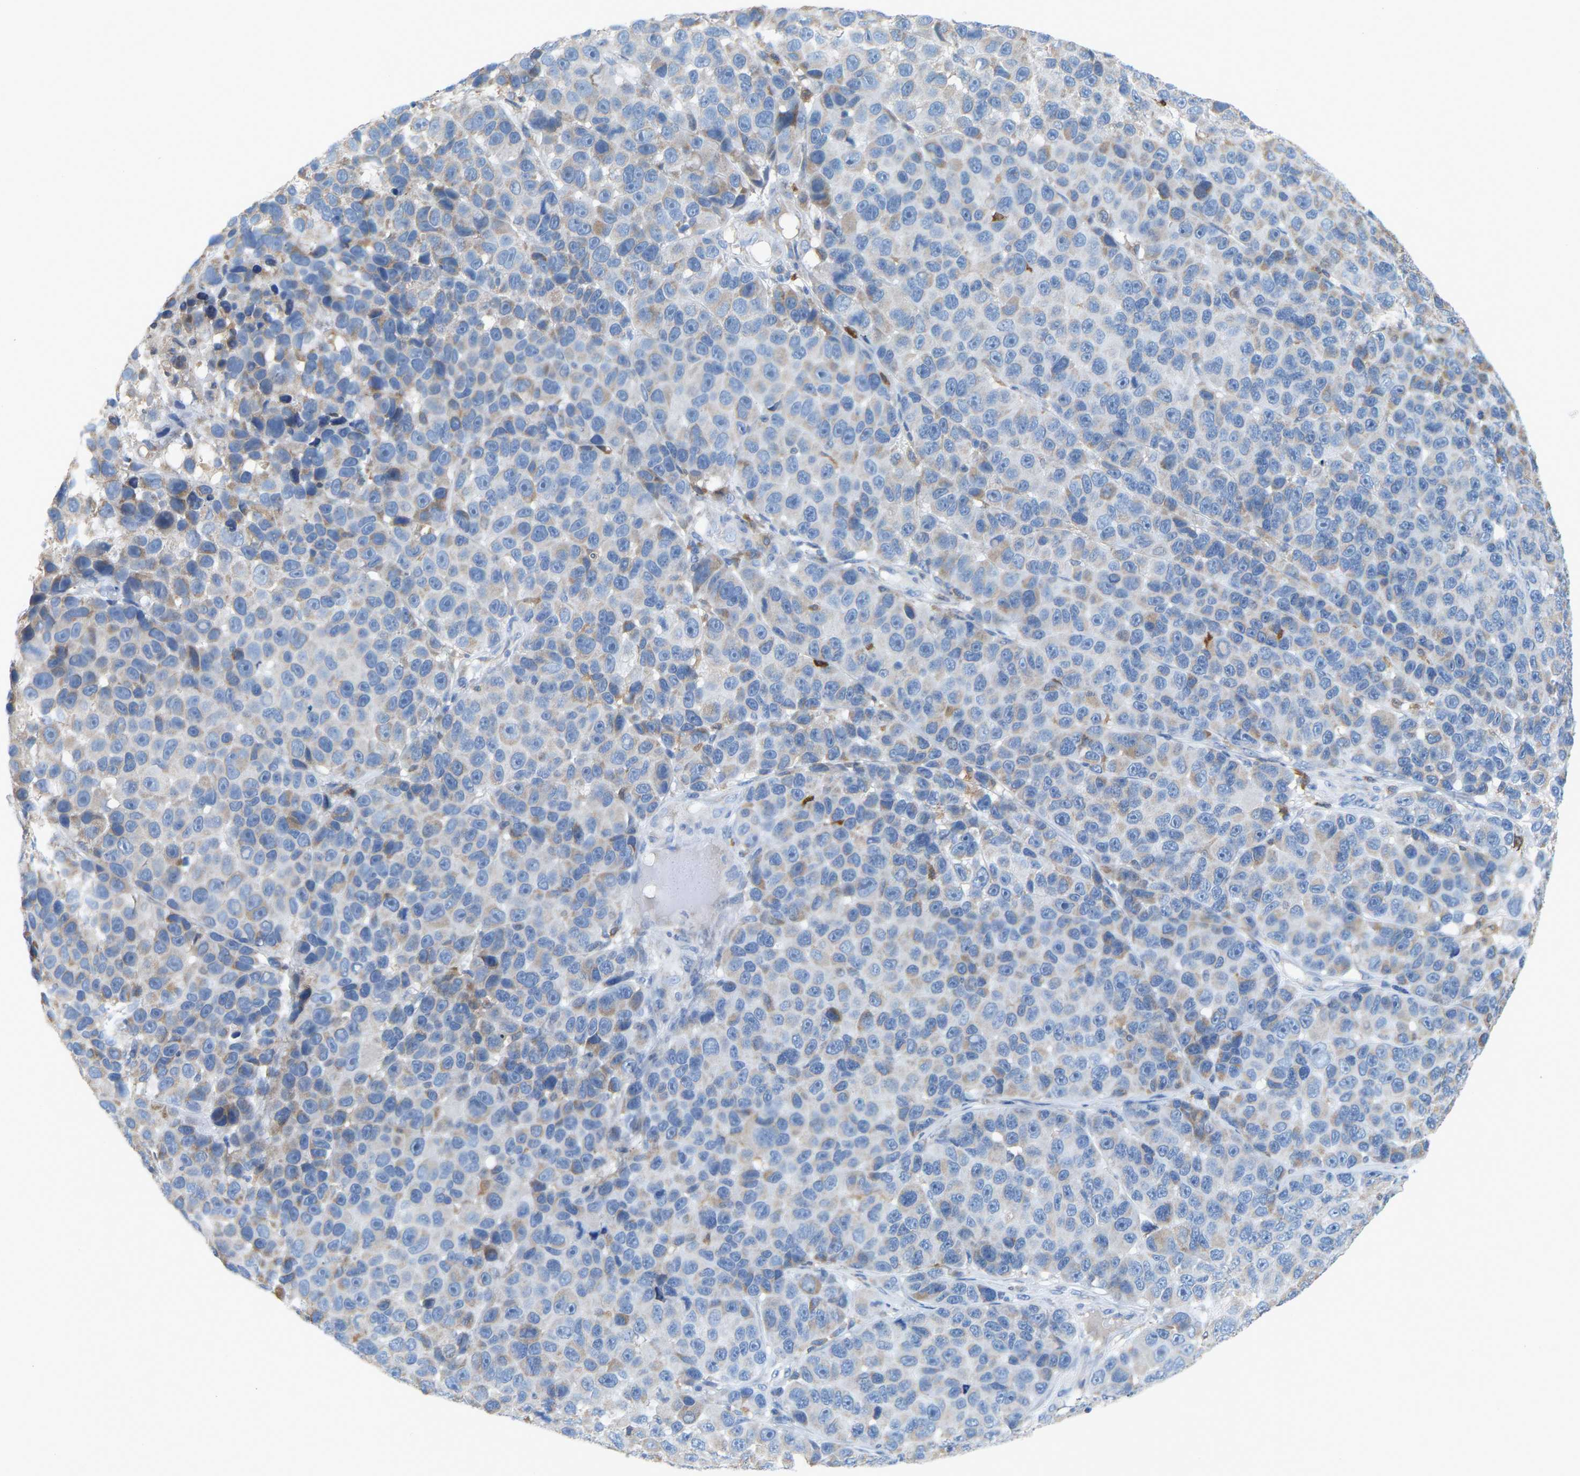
{"staining": {"intensity": "negative", "quantity": "none", "location": "none"}, "tissue": "melanoma", "cell_type": "Tumor cells", "image_type": "cancer", "snomed": [{"axis": "morphology", "description": "Malignant melanoma, NOS"}, {"axis": "topography", "description": "Skin"}], "caption": "An image of malignant melanoma stained for a protein demonstrates no brown staining in tumor cells.", "gene": "CROT", "patient": {"sex": "male", "age": 53}}